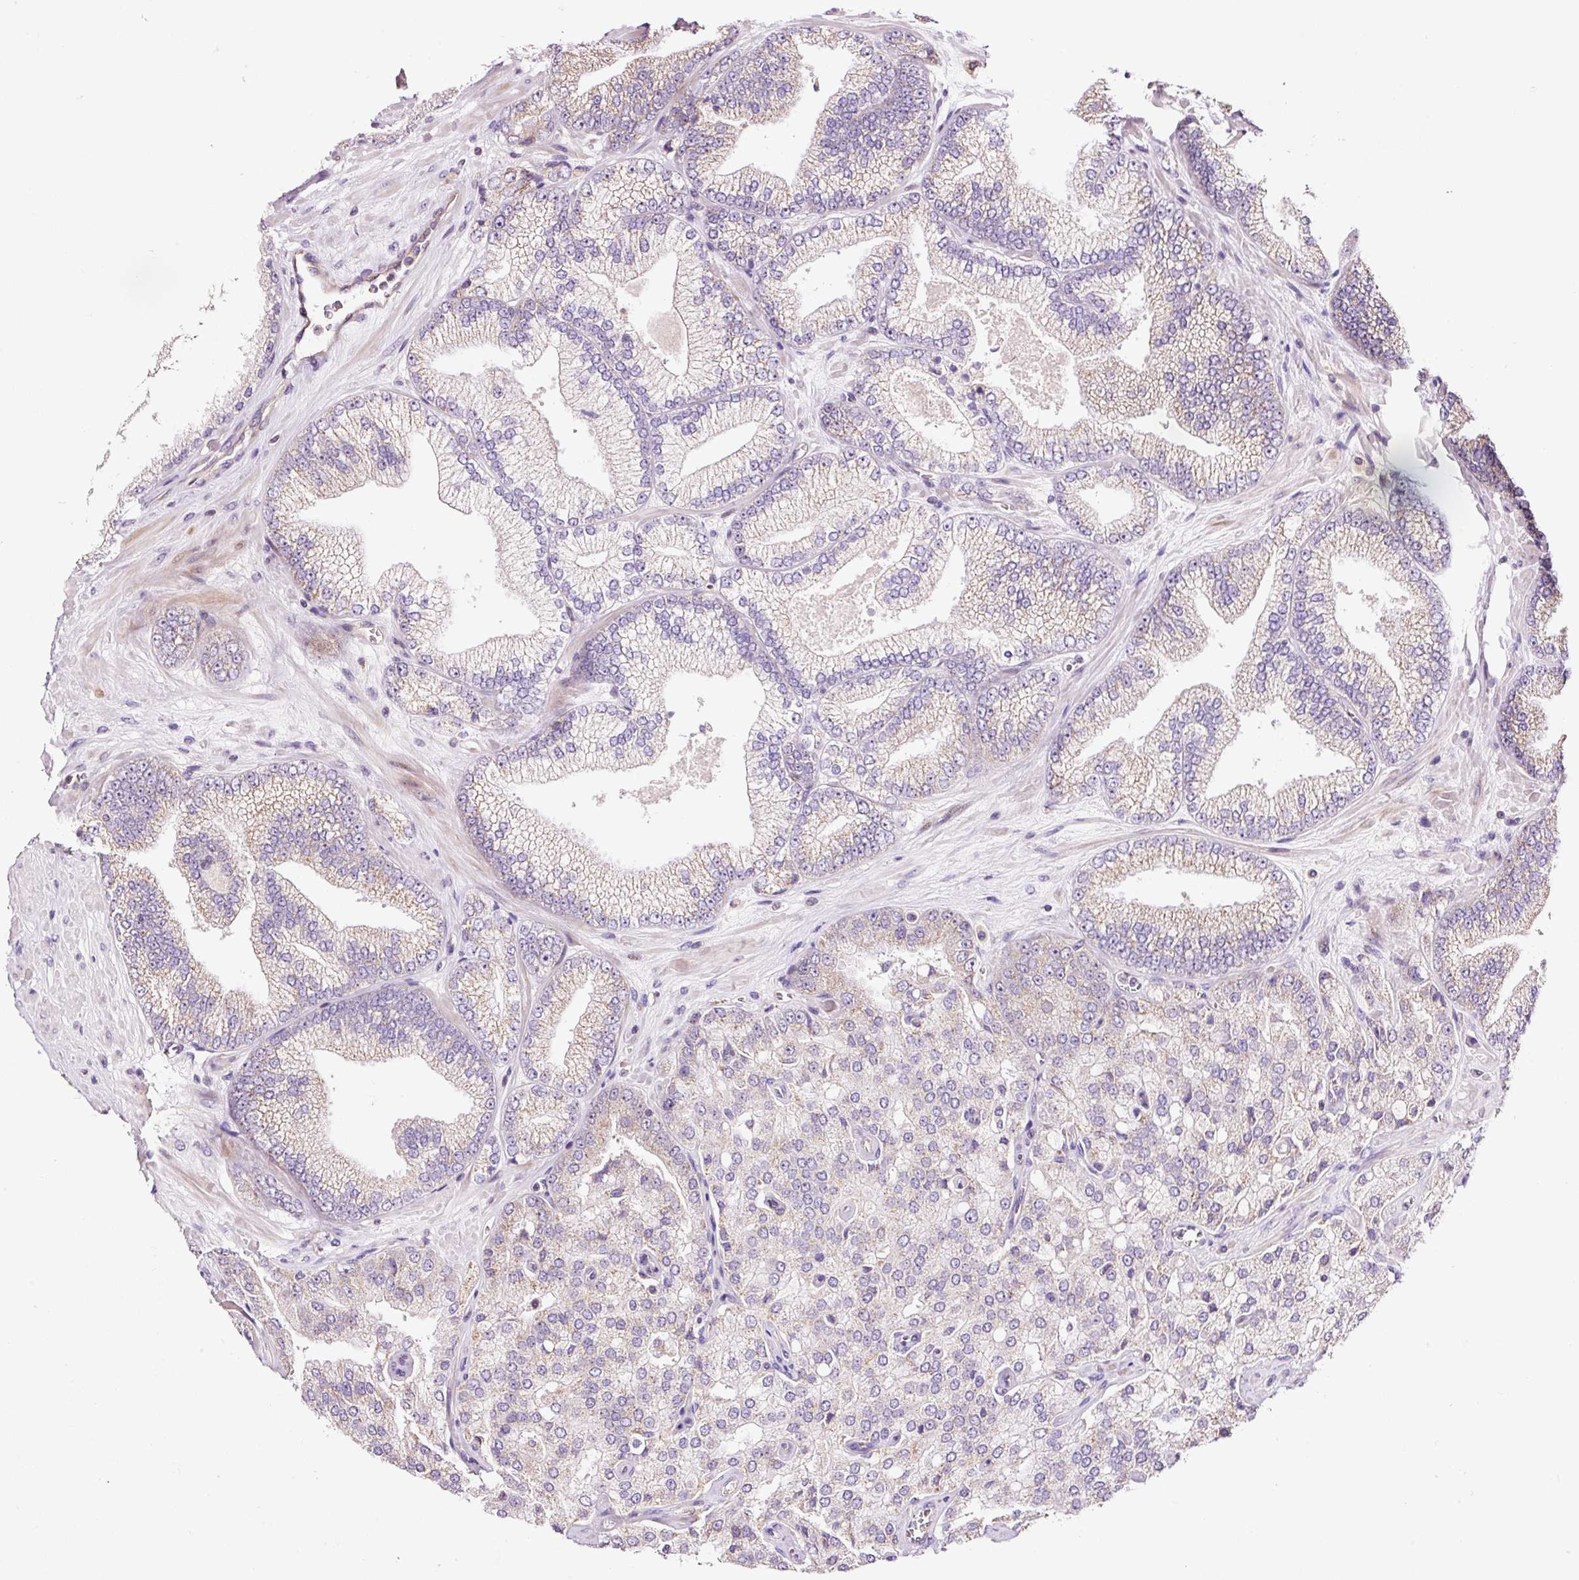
{"staining": {"intensity": "negative", "quantity": "none", "location": "none"}, "tissue": "prostate cancer", "cell_type": "Tumor cells", "image_type": "cancer", "snomed": [{"axis": "morphology", "description": "Adenocarcinoma, High grade"}, {"axis": "topography", "description": "Prostate"}], "caption": "Immunohistochemistry (IHC) image of human high-grade adenocarcinoma (prostate) stained for a protein (brown), which demonstrates no staining in tumor cells.", "gene": "BOLA3", "patient": {"sex": "male", "age": 68}}